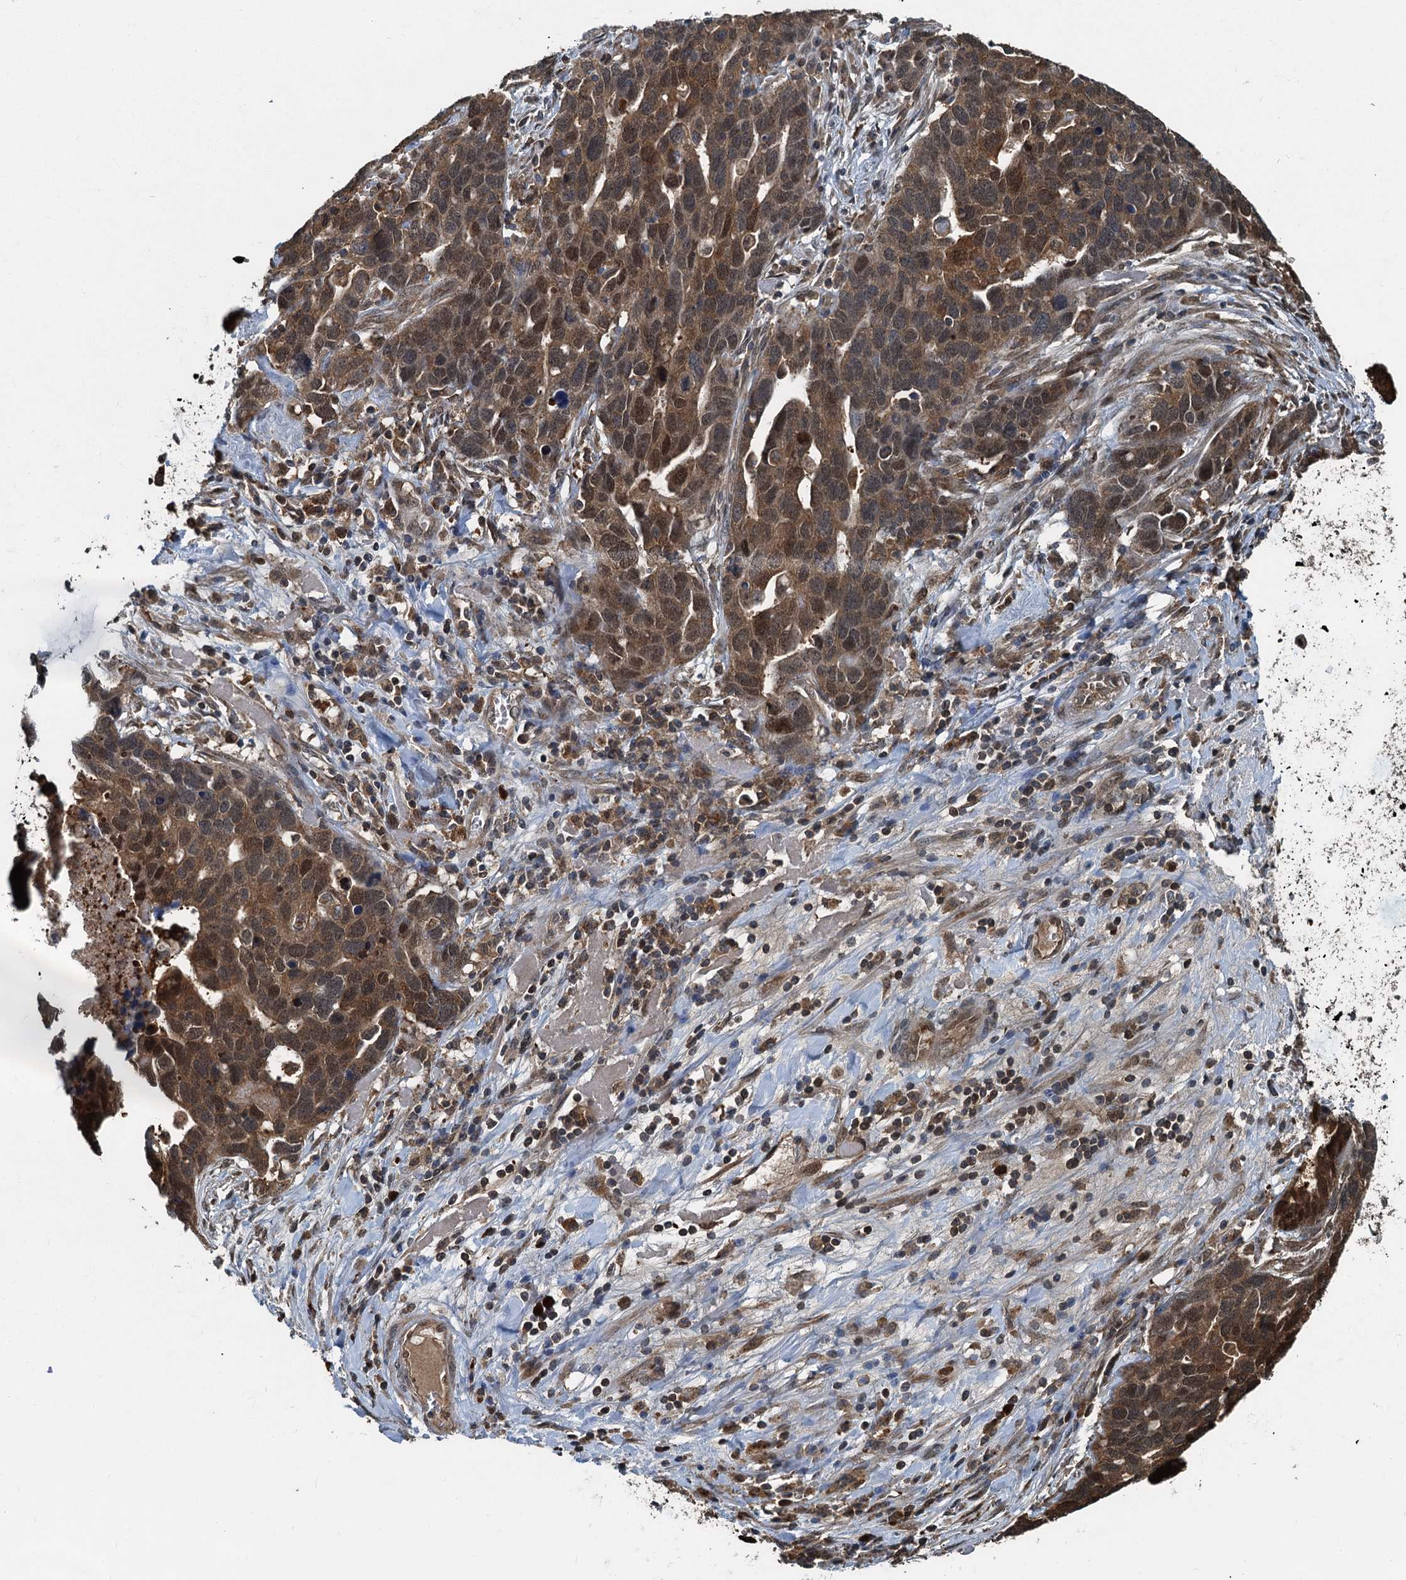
{"staining": {"intensity": "moderate", "quantity": ">75%", "location": "cytoplasmic/membranous,nuclear"}, "tissue": "ovarian cancer", "cell_type": "Tumor cells", "image_type": "cancer", "snomed": [{"axis": "morphology", "description": "Cystadenocarcinoma, serous, NOS"}, {"axis": "topography", "description": "Ovary"}], "caption": "Ovarian cancer was stained to show a protein in brown. There is medium levels of moderate cytoplasmic/membranous and nuclear staining in about >75% of tumor cells.", "gene": "GPI", "patient": {"sex": "female", "age": 54}}